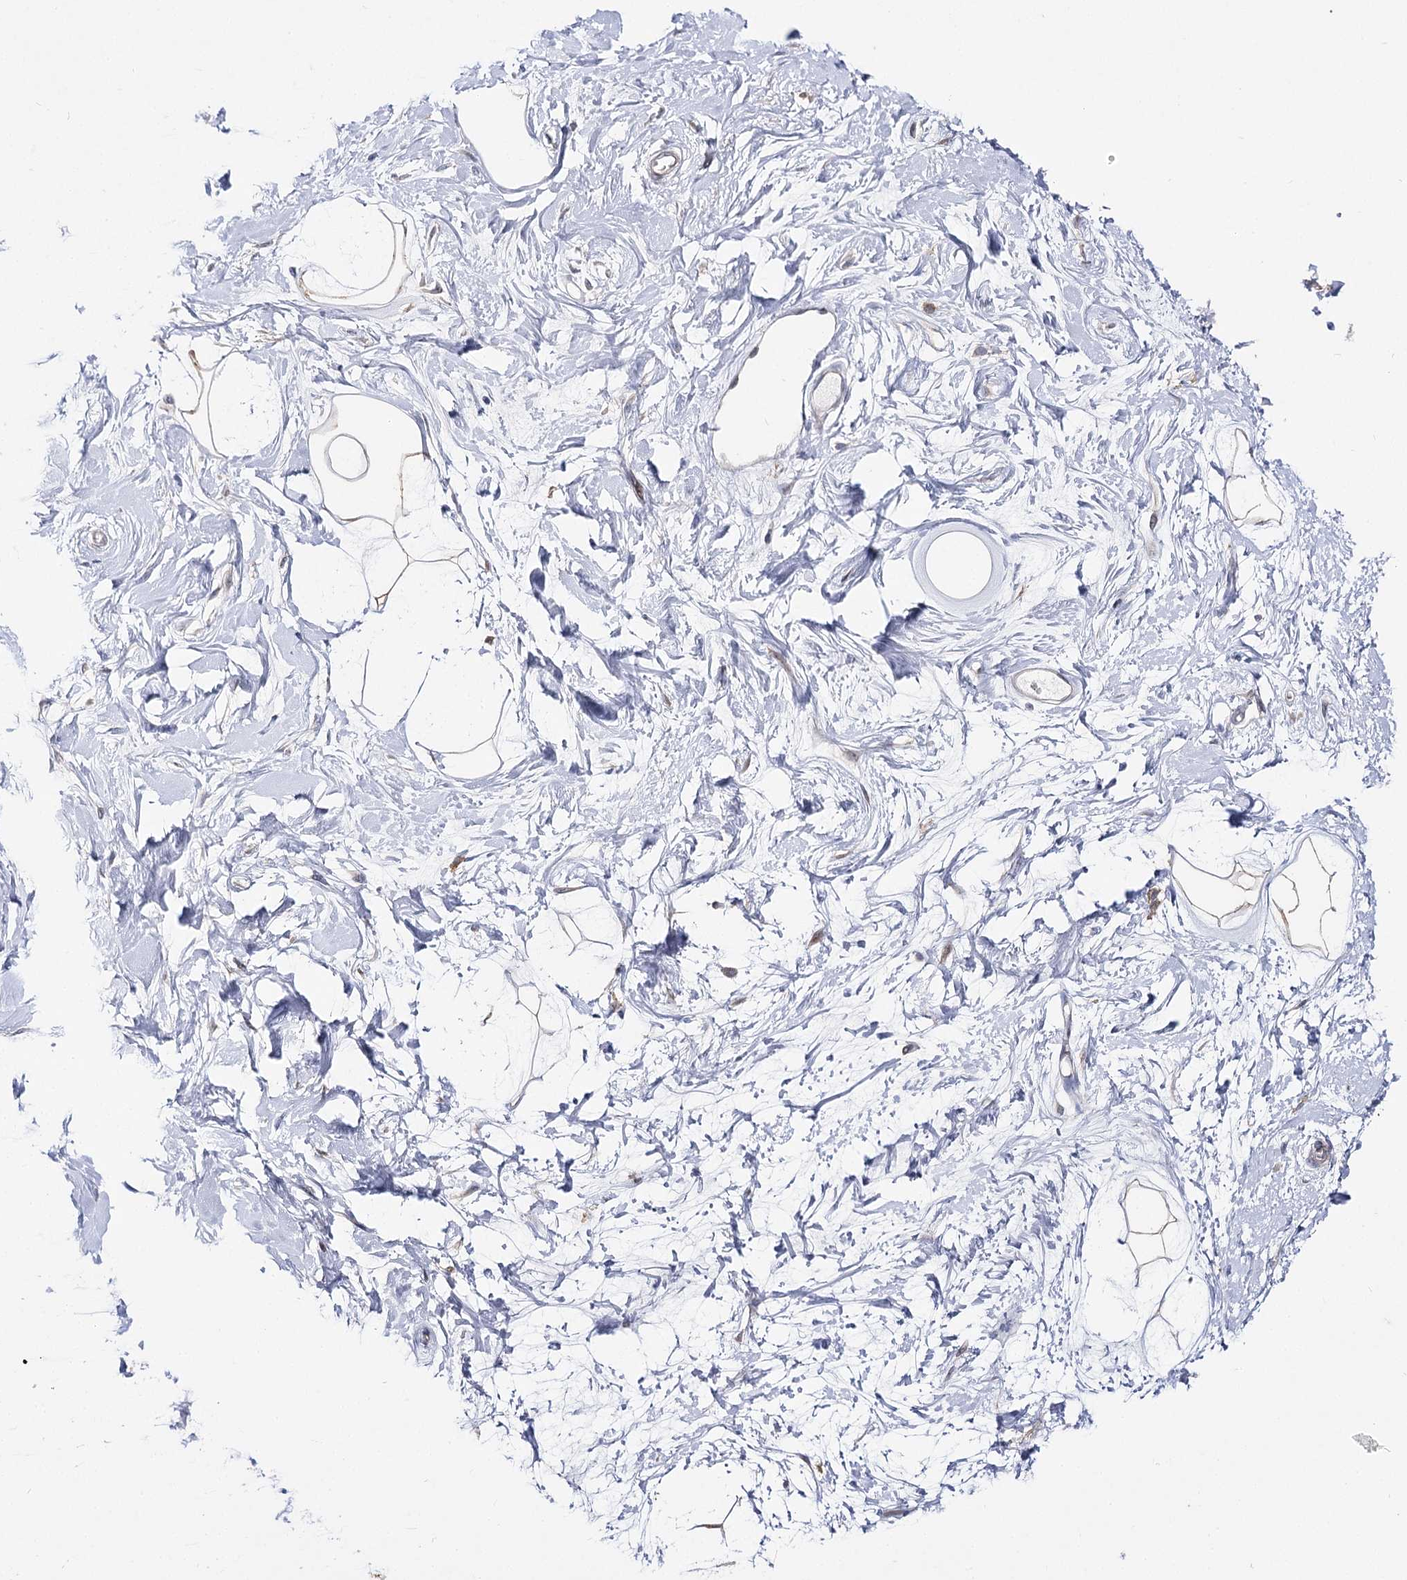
{"staining": {"intensity": "weak", "quantity": "25%-75%", "location": "cytoplasmic/membranous"}, "tissue": "breast", "cell_type": "Adipocytes", "image_type": "normal", "snomed": [{"axis": "morphology", "description": "Normal tissue, NOS"}, {"axis": "topography", "description": "Breast"}], "caption": "Approximately 25%-75% of adipocytes in unremarkable breast exhibit weak cytoplasmic/membranous protein expression as visualized by brown immunohistochemical staining.", "gene": "UGP2", "patient": {"sex": "female", "age": 45}}